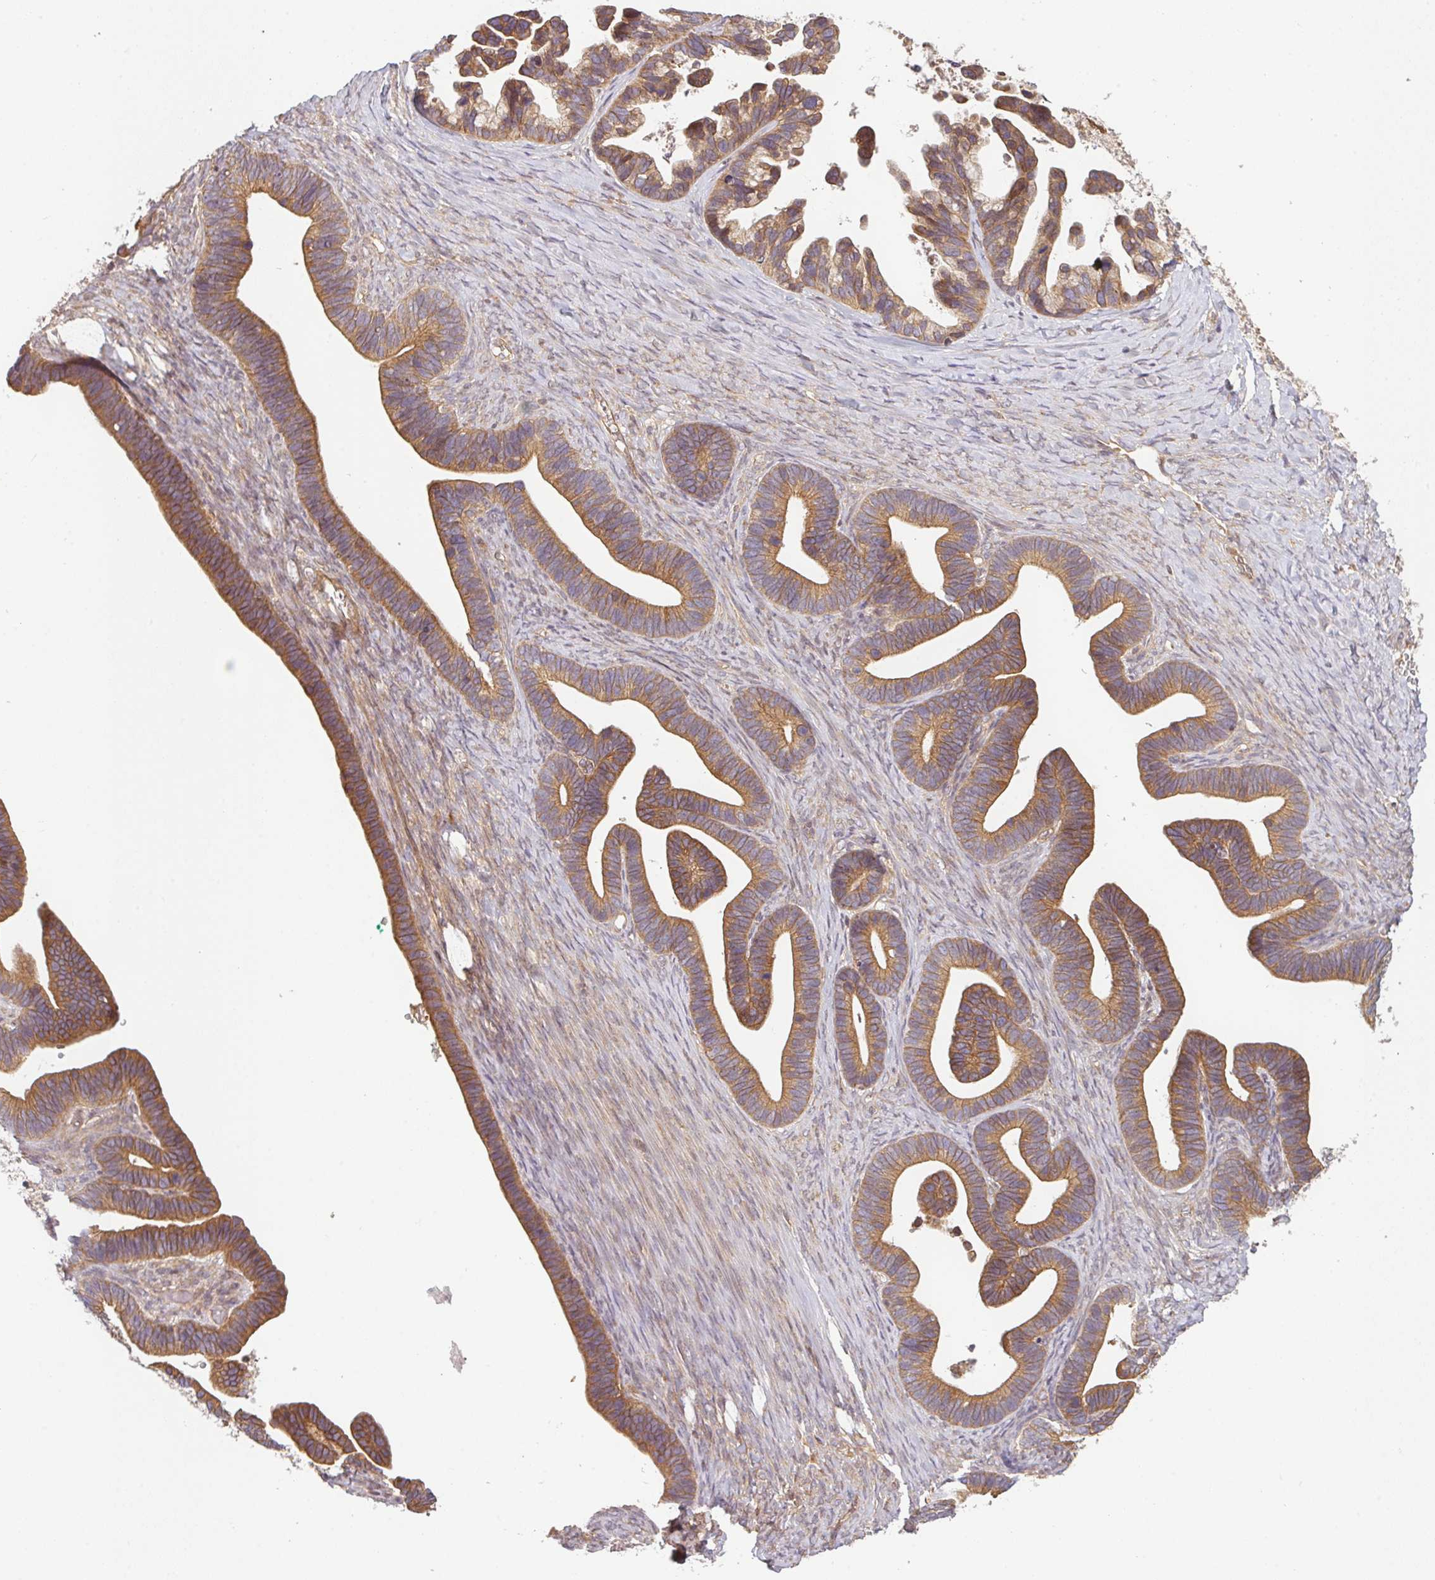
{"staining": {"intensity": "moderate", "quantity": ">75%", "location": "cytoplasmic/membranous"}, "tissue": "ovarian cancer", "cell_type": "Tumor cells", "image_type": "cancer", "snomed": [{"axis": "morphology", "description": "Cystadenocarcinoma, serous, NOS"}, {"axis": "topography", "description": "Ovary"}], "caption": "A brown stain highlights moderate cytoplasmic/membranous staining of a protein in ovarian serous cystadenocarcinoma tumor cells. (IHC, brightfield microscopy, high magnification).", "gene": "RNF31", "patient": {"sex": "female", "age": 56}}